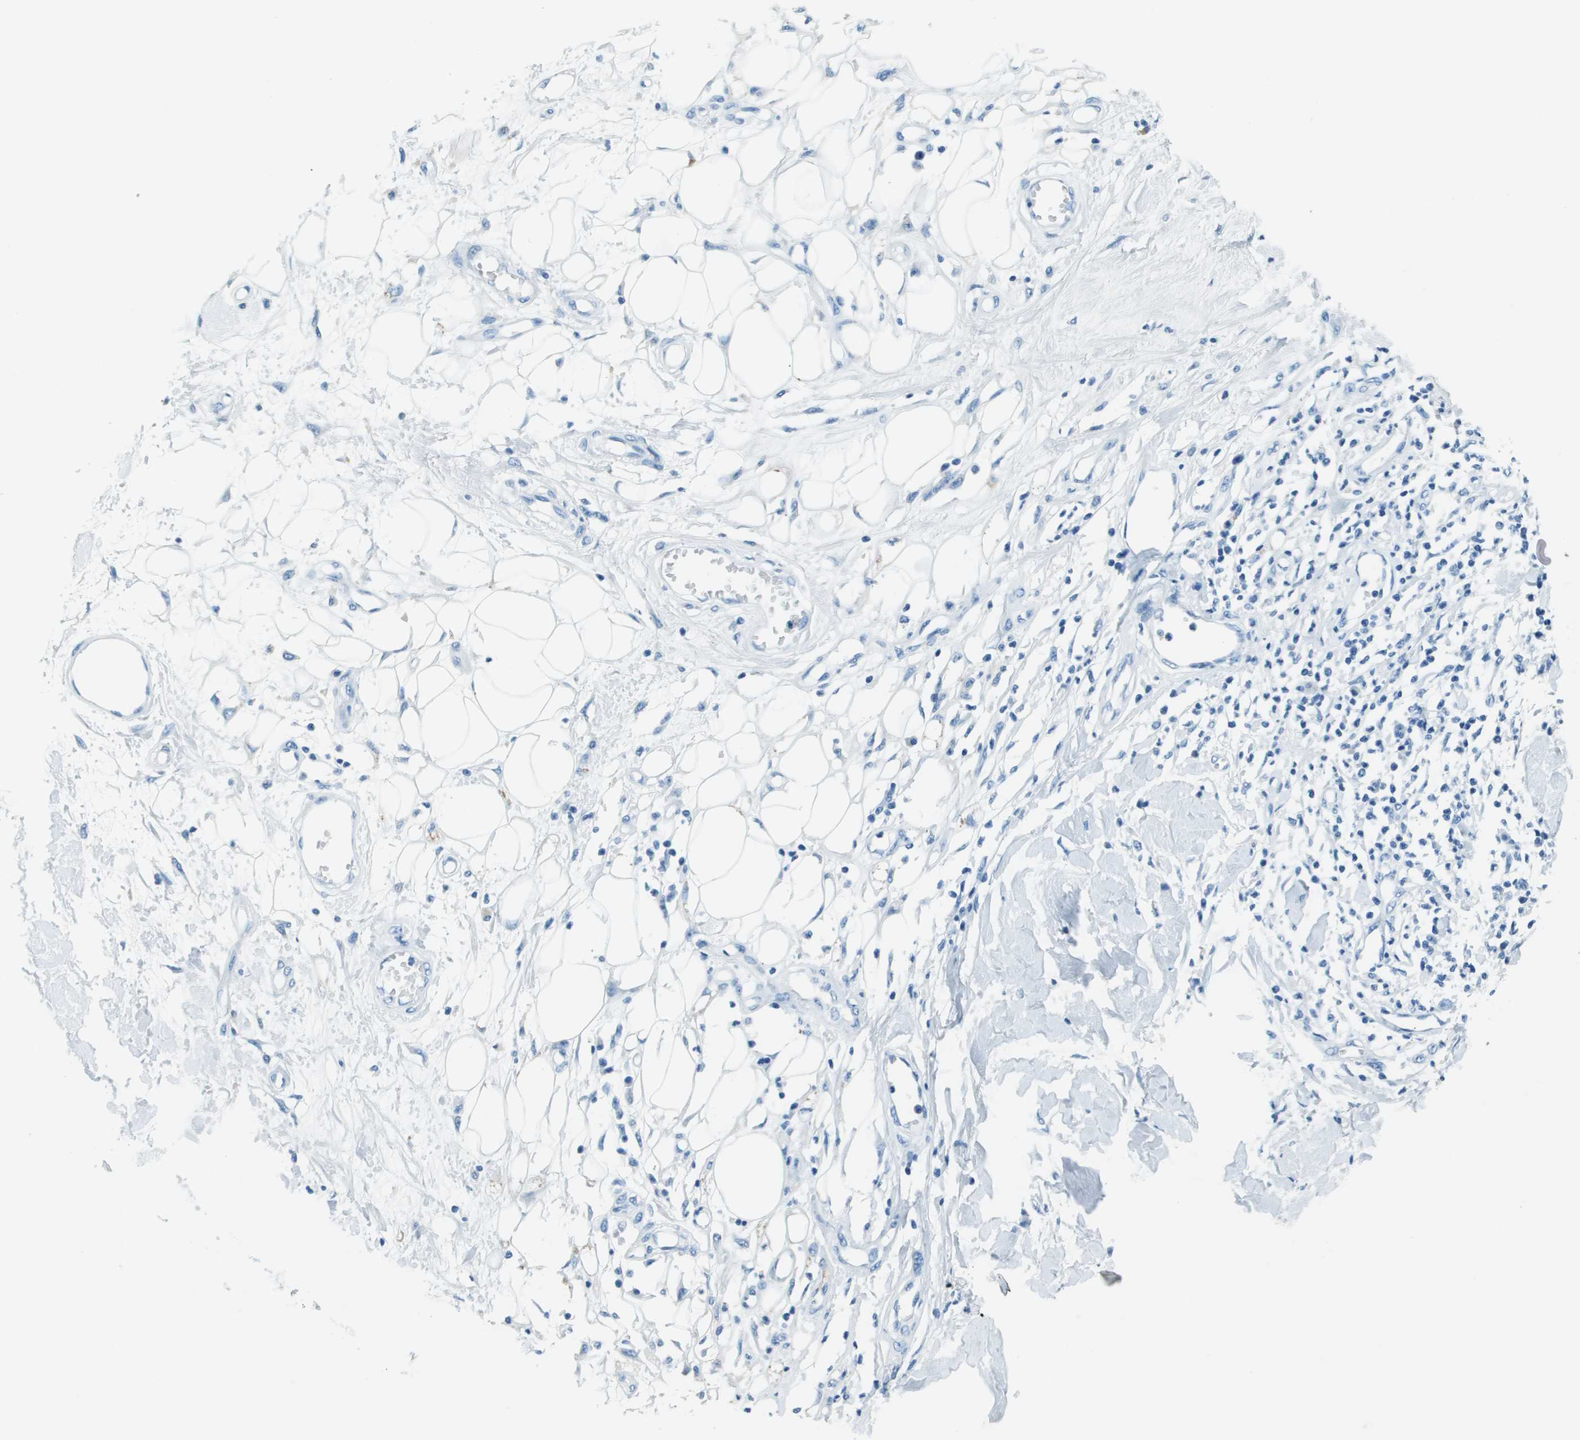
{"staining": {"intensity": "negative", "quantity": "none", "location": "none"}, "tissue": "adipose tissue", "cell_type": "Adipocytes", "image_type": "normal", "snomed": [{"axis": "morphology", "description": "Normal tissue, NOS"}, {"axis": "morphology", "description": "Squamous cell carcinoma, NOS"}, {"axis": "topography", "description": "Skin"}, {"axis": "topography", "description": "Peripheral nerve tissue"}], "caption": "DAB immunohistochemical staining of unremarkable adipose tissue exhibits no significant positivity in adipocytes. Brightfield microscopy of immunohistochemistry stained with DAB (brown) and hematoxylin (blue), captured at high magnification.", "gene": "SLC16A10", "patient": {"sex": "male", "age": 83}}